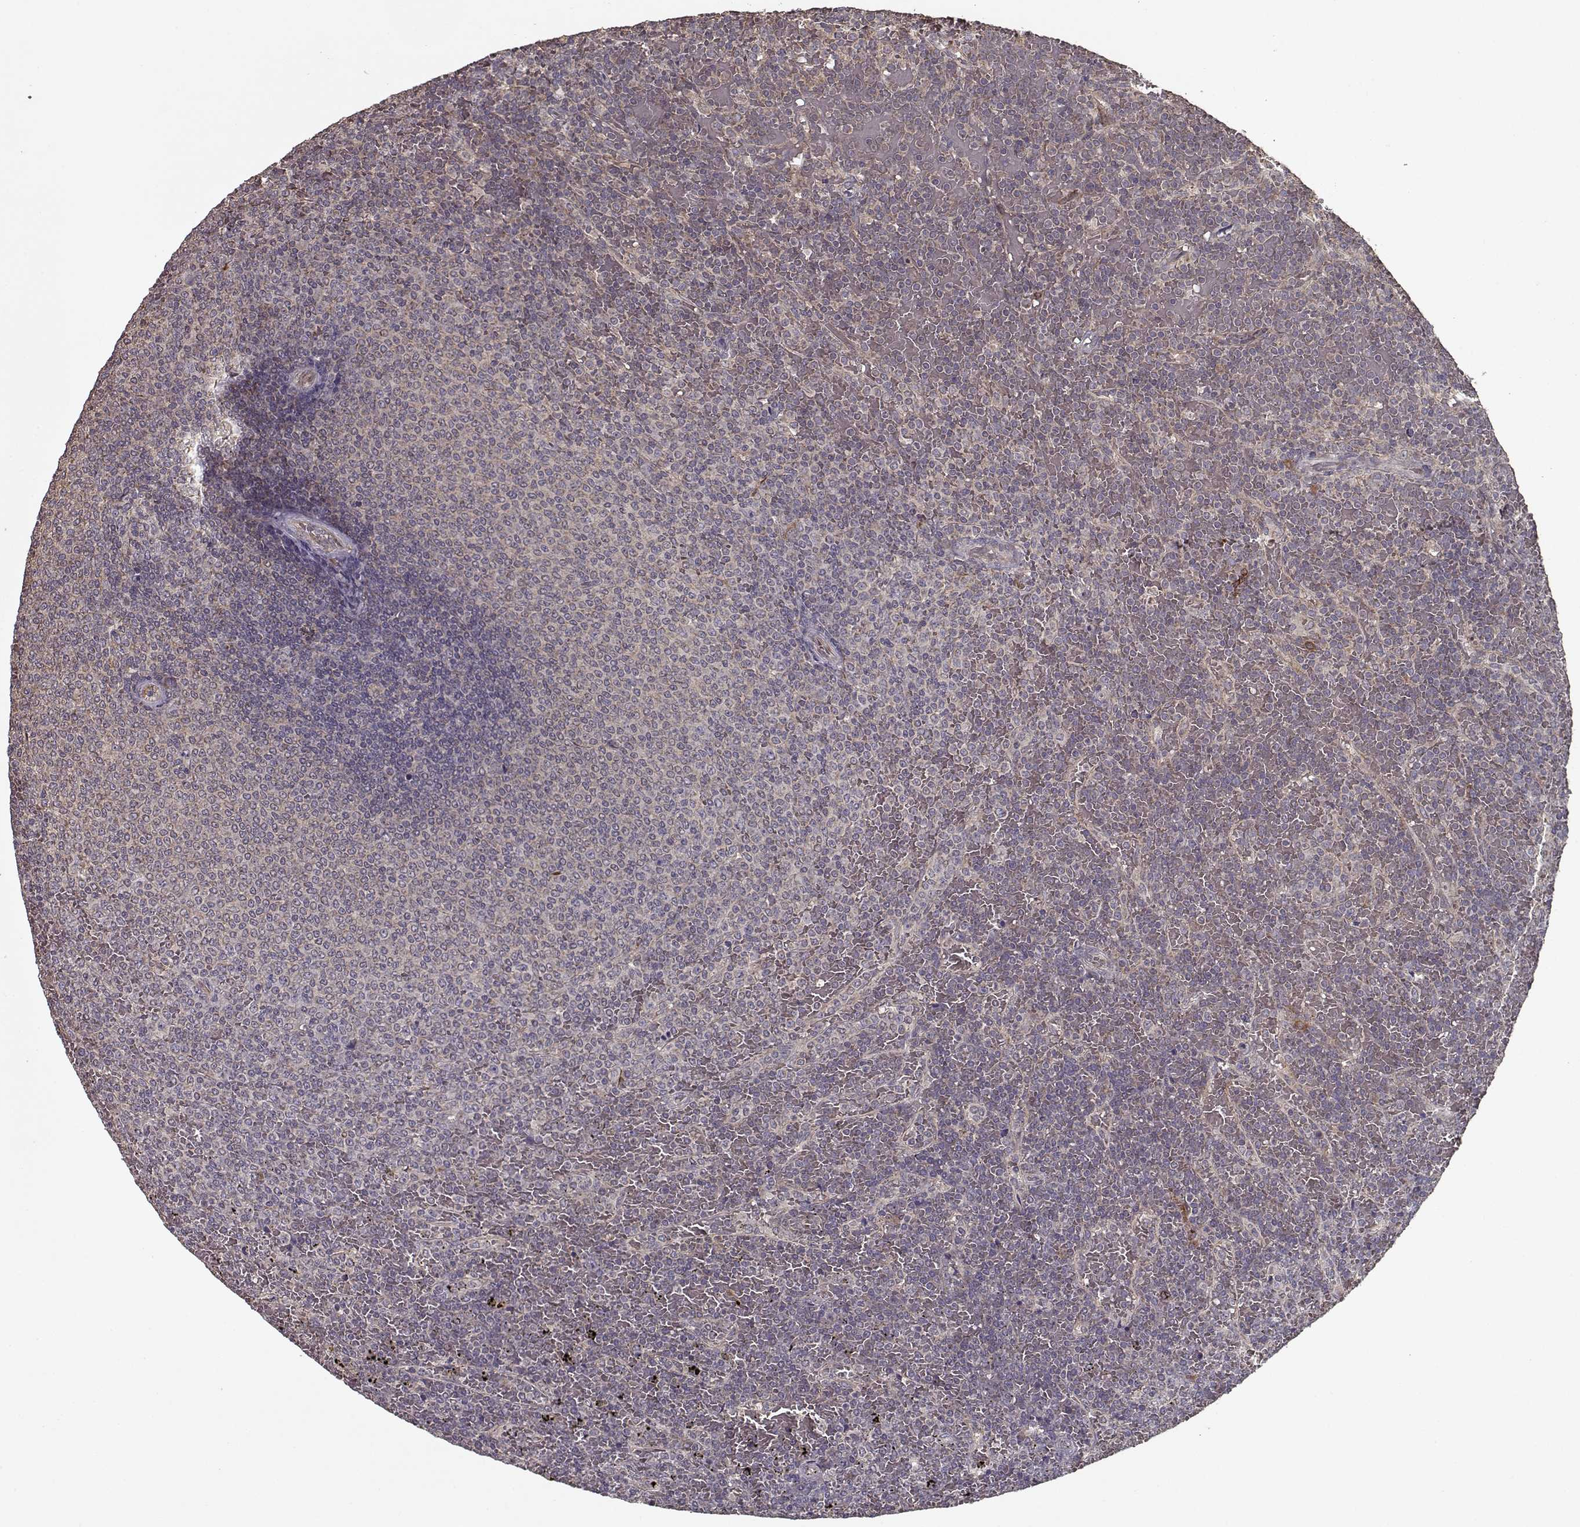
{"staining": {"intensity": "weak", "quantity": ">75%", "location": "cytoplasmic/membranous"}, "tissue": "lymphoma", "cell_type": "Tumor cells", "image_type": "cancer", "snomed": [{"axis": "morphology", "description": "Malignant lymphoma, non-Hodgkin's type, Low grade"}, {"axis": "topography", "description": "Spleen"}], "caption": "Lymphoma was stained to show a protein in brown. There is low levels of weak cytoplasmic/membranous staining in approximately >75% of tumor cells.", "gene": "IMMP1L", "patient": {"sex": "female", "age": 77}}